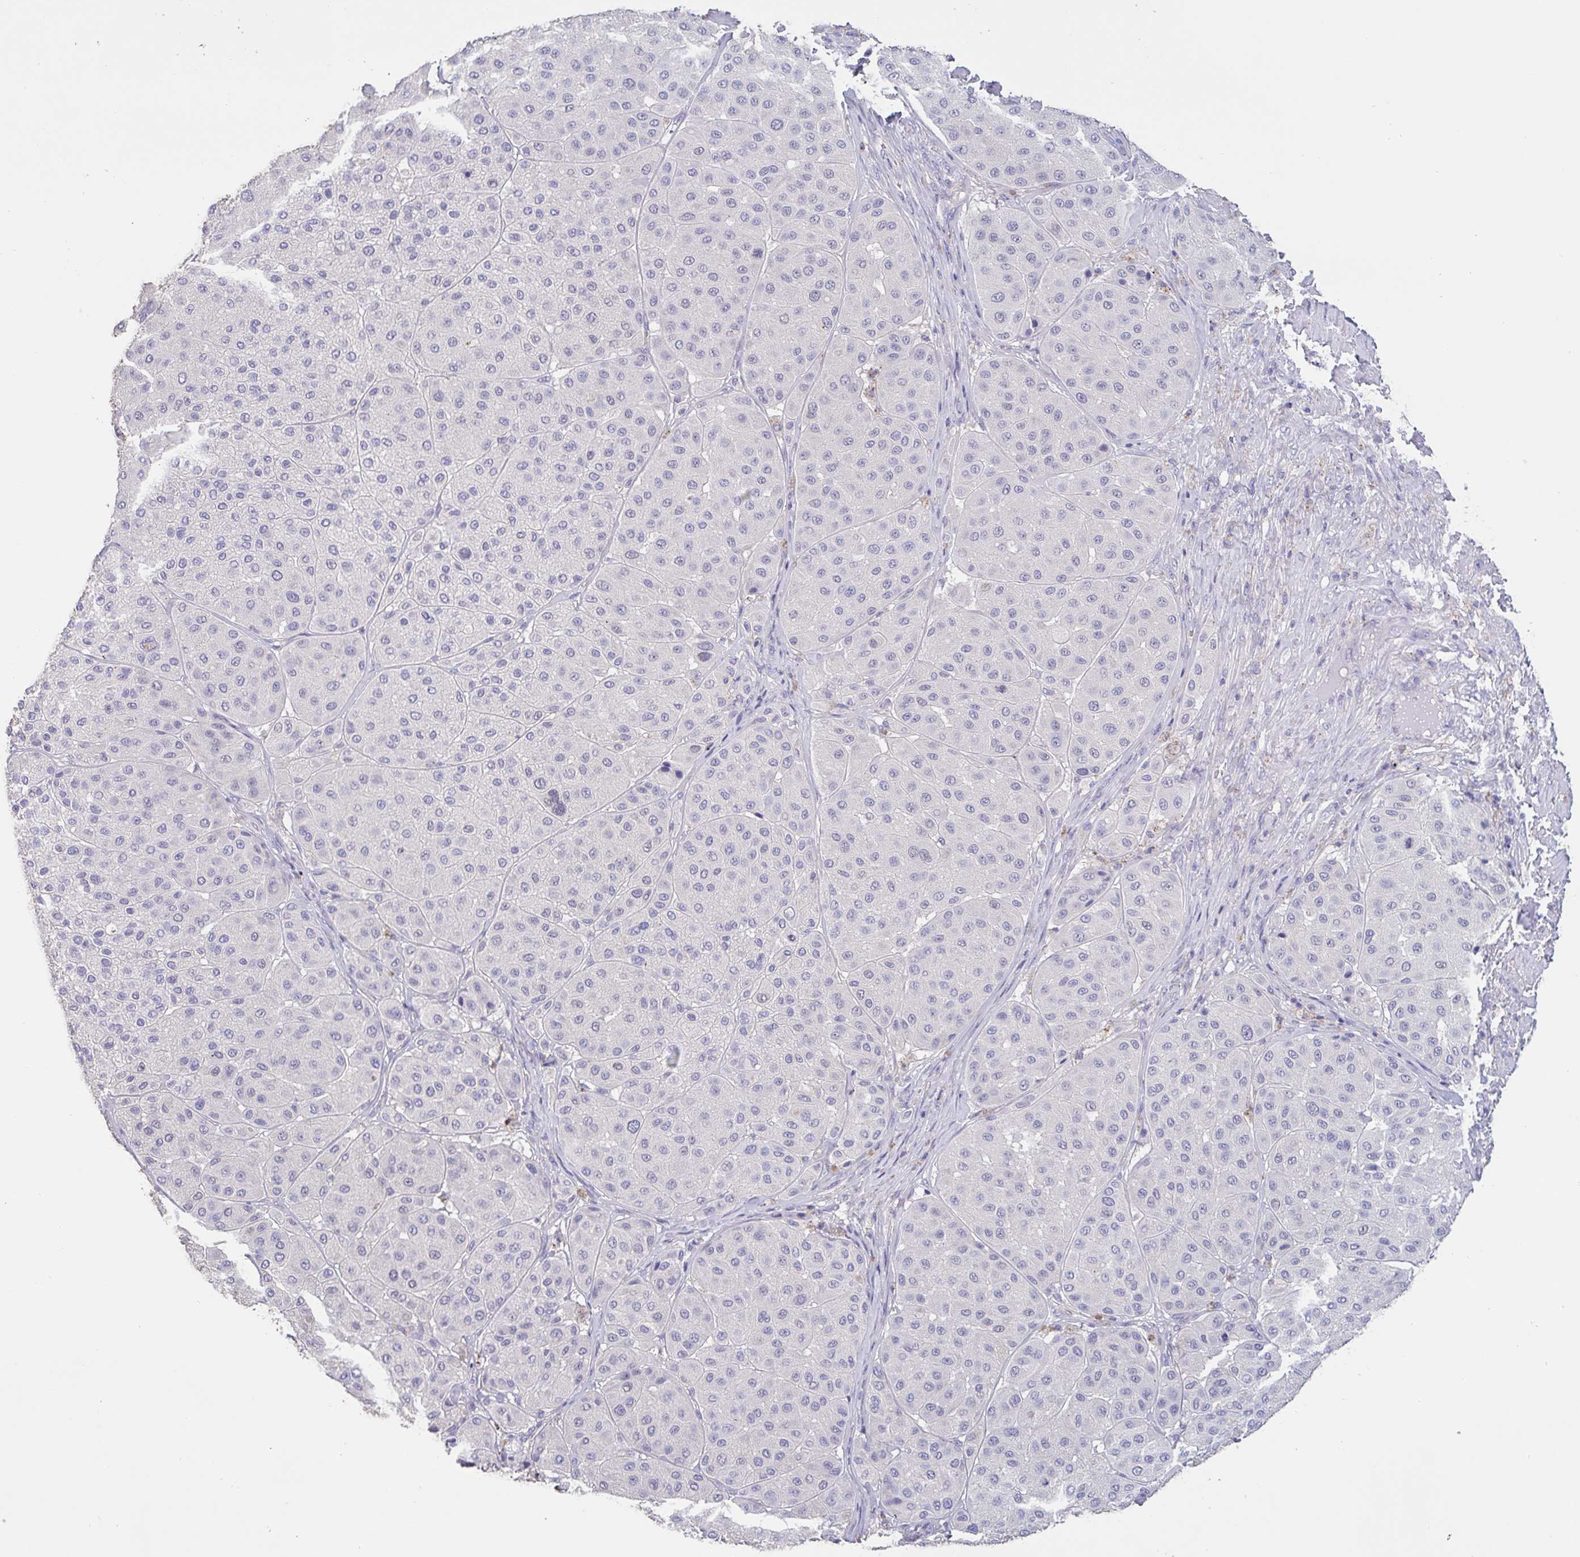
{"staining": {"intensity": "negative", "quantity": "none", "location": "none"}, "tissue": "melanoma", "cell_type": "Tumor cells", "image_type": "cancer", "snomed": [{"axis": "morphology", "description": "Malignant melanoma, Metastatic site"}, {"axis": "topography", "description": "Smooth muscle"}], "caption": "Immunohistochemistry photomicrograph of human malignant melanoma (metastatic site) stained for a protein (brown), which displays no staining in tumor cells. (Stains: DAB immunohistochemistry (IHC) with hematoxylin counter stain, Microscopy: brightfield microscopy at high magnification).", "gene": "CHMP5", "patient": {"sex": "male", "age": 41}}